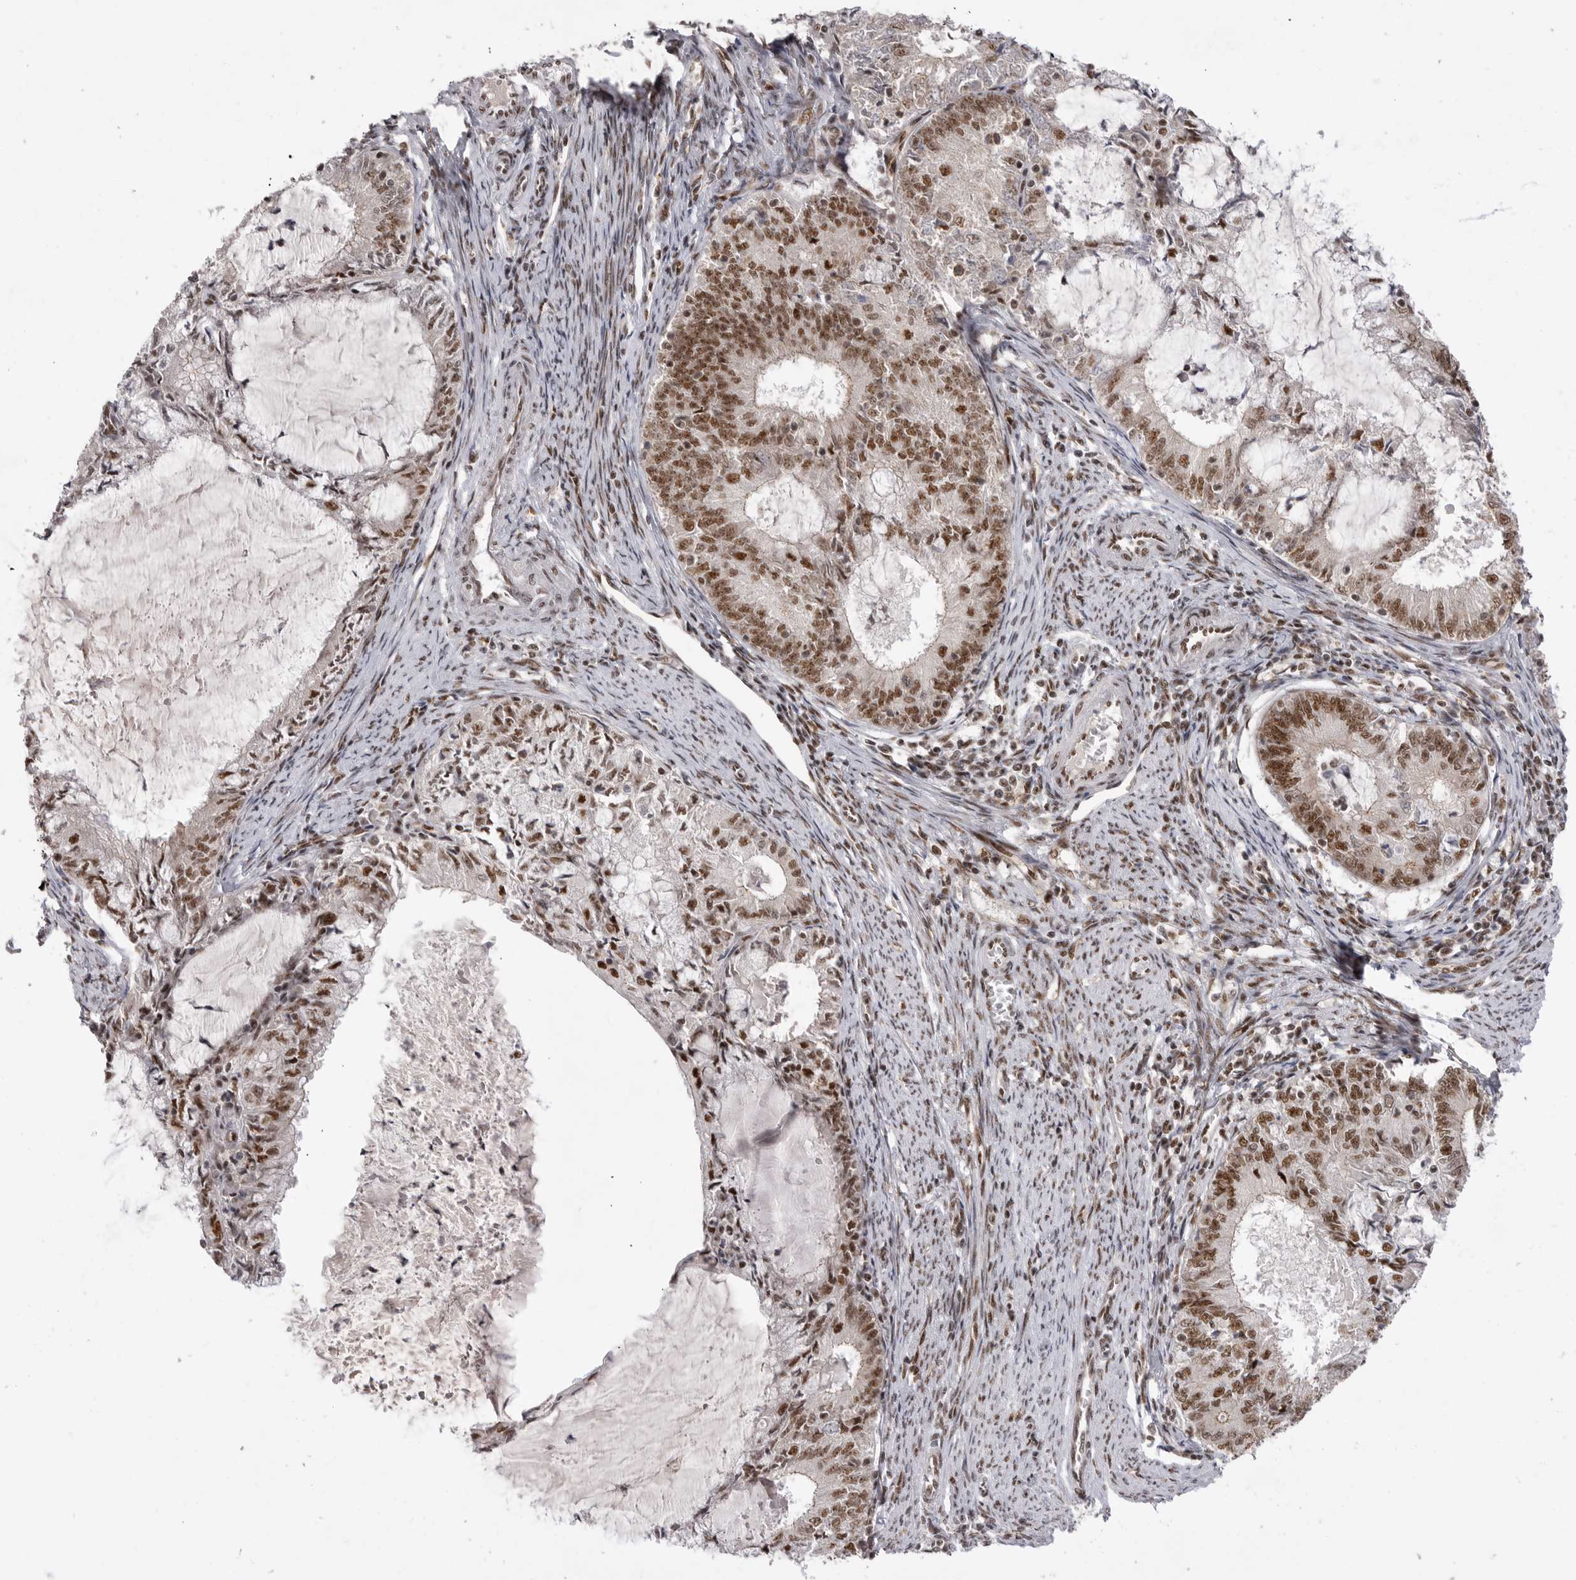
{"staining": {"intensity": "moderate", "quantity": ">75%", "location": "nuclear"}, "tissue": "endometrial cancer", "cell_type": "Tumor cells", "image_type": "cancer", "snomed": [{"axis": "morphology", "description": "Adenocarcinoma, NOS"}, {"axis": "topography", "description": "Endometrium"}], "caption": "There is medium levels of moderate nuclear staining in tumor cells of endometrial cancer, as demonstrated by immunohistochemical staining (brown color).", "gene": "PPP1R8", "patient": {"sex": "female", "age": 57}}